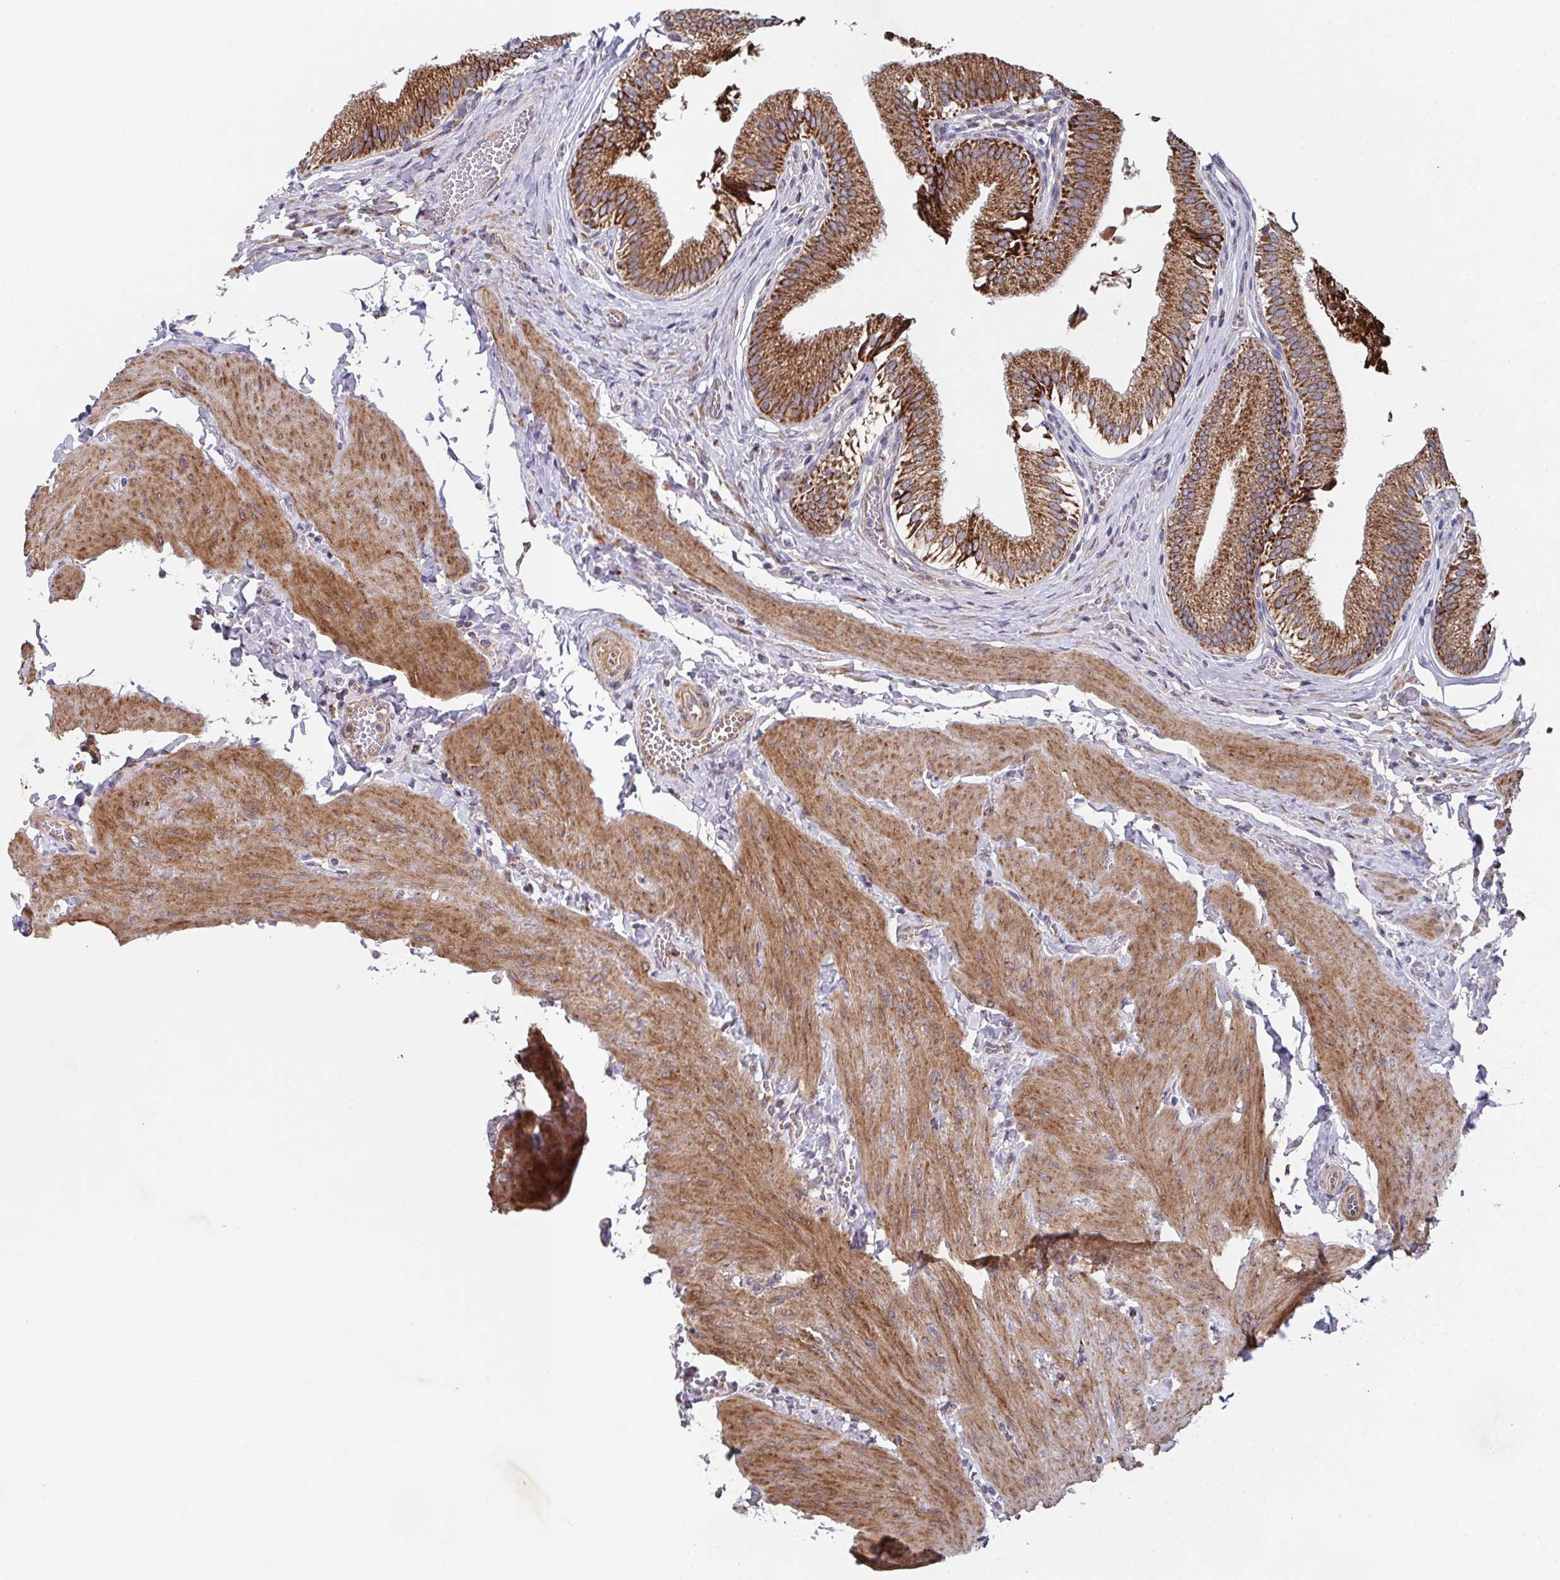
{"staining": {"intensity": "strong", "quantity": ">75%", "location": "cytoplasmic/membranous"}, "tissue": "gallbladder", "cell_type": "Glandular cells", "image_type": "normal", "snomed": [{"axis": "morphology", "description": "Normal tissue, NOS"}, {"axis": "topography", "description": "Gallbladder"}, {"axis": "topography", "description": "Peripheral nerve tissue"}], "caption": "Strong cytoplasmic/membranous expression is identified in approximately >75% of glandular cells in normal gallbladder. (Brightfield microscopy of DAB IHC at high magnification).", "gene": "MT", "patient": {"sex": "male", "age": 17}}